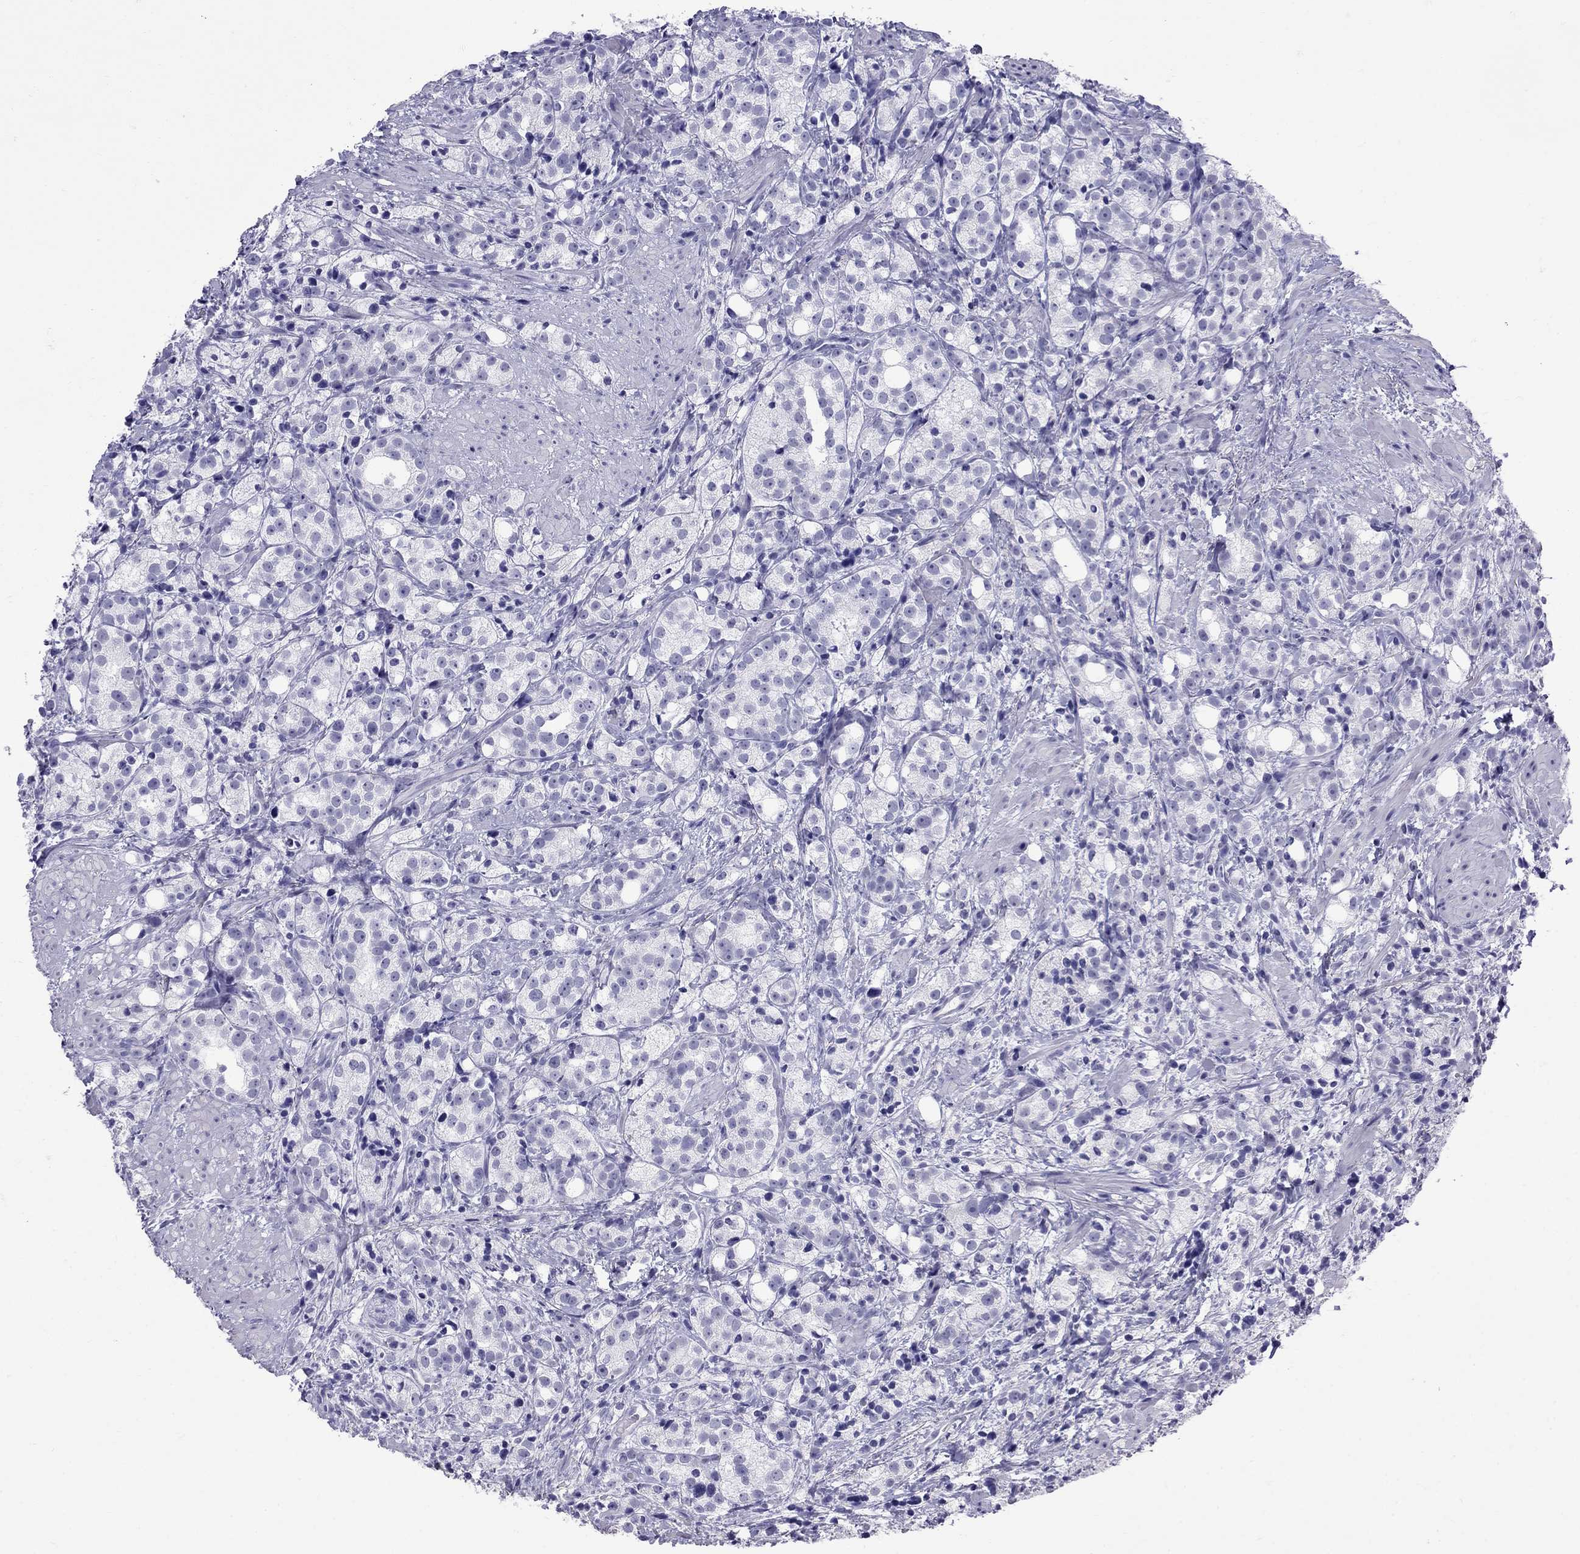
{"staining": {"intensity": "negative", "quantity": "none", "location": "none"}, "tissue": "prostate cancer", "cell_type": "Tumor cells", "image_type": "cancer", "snomed": [{"axis": "morphology", "description": "Adenocarcinoma, High grade"}, {"axis": "topography", "description": "Prostate"}], "caption": "Immunohistochemistry (IHC) image of neoplastic tissue: prostate cancer (adenocarcinoma (high-grade)) stained with DAB (3,3'-diaminobenzidine) displays no significant protein expression in tumor cells. (DAB (3,3'-diaminobenzidine) immunohistochemistry, high magnification).", "gene": "GRIA2", "patient": {"sex": "male", "age": 53}}